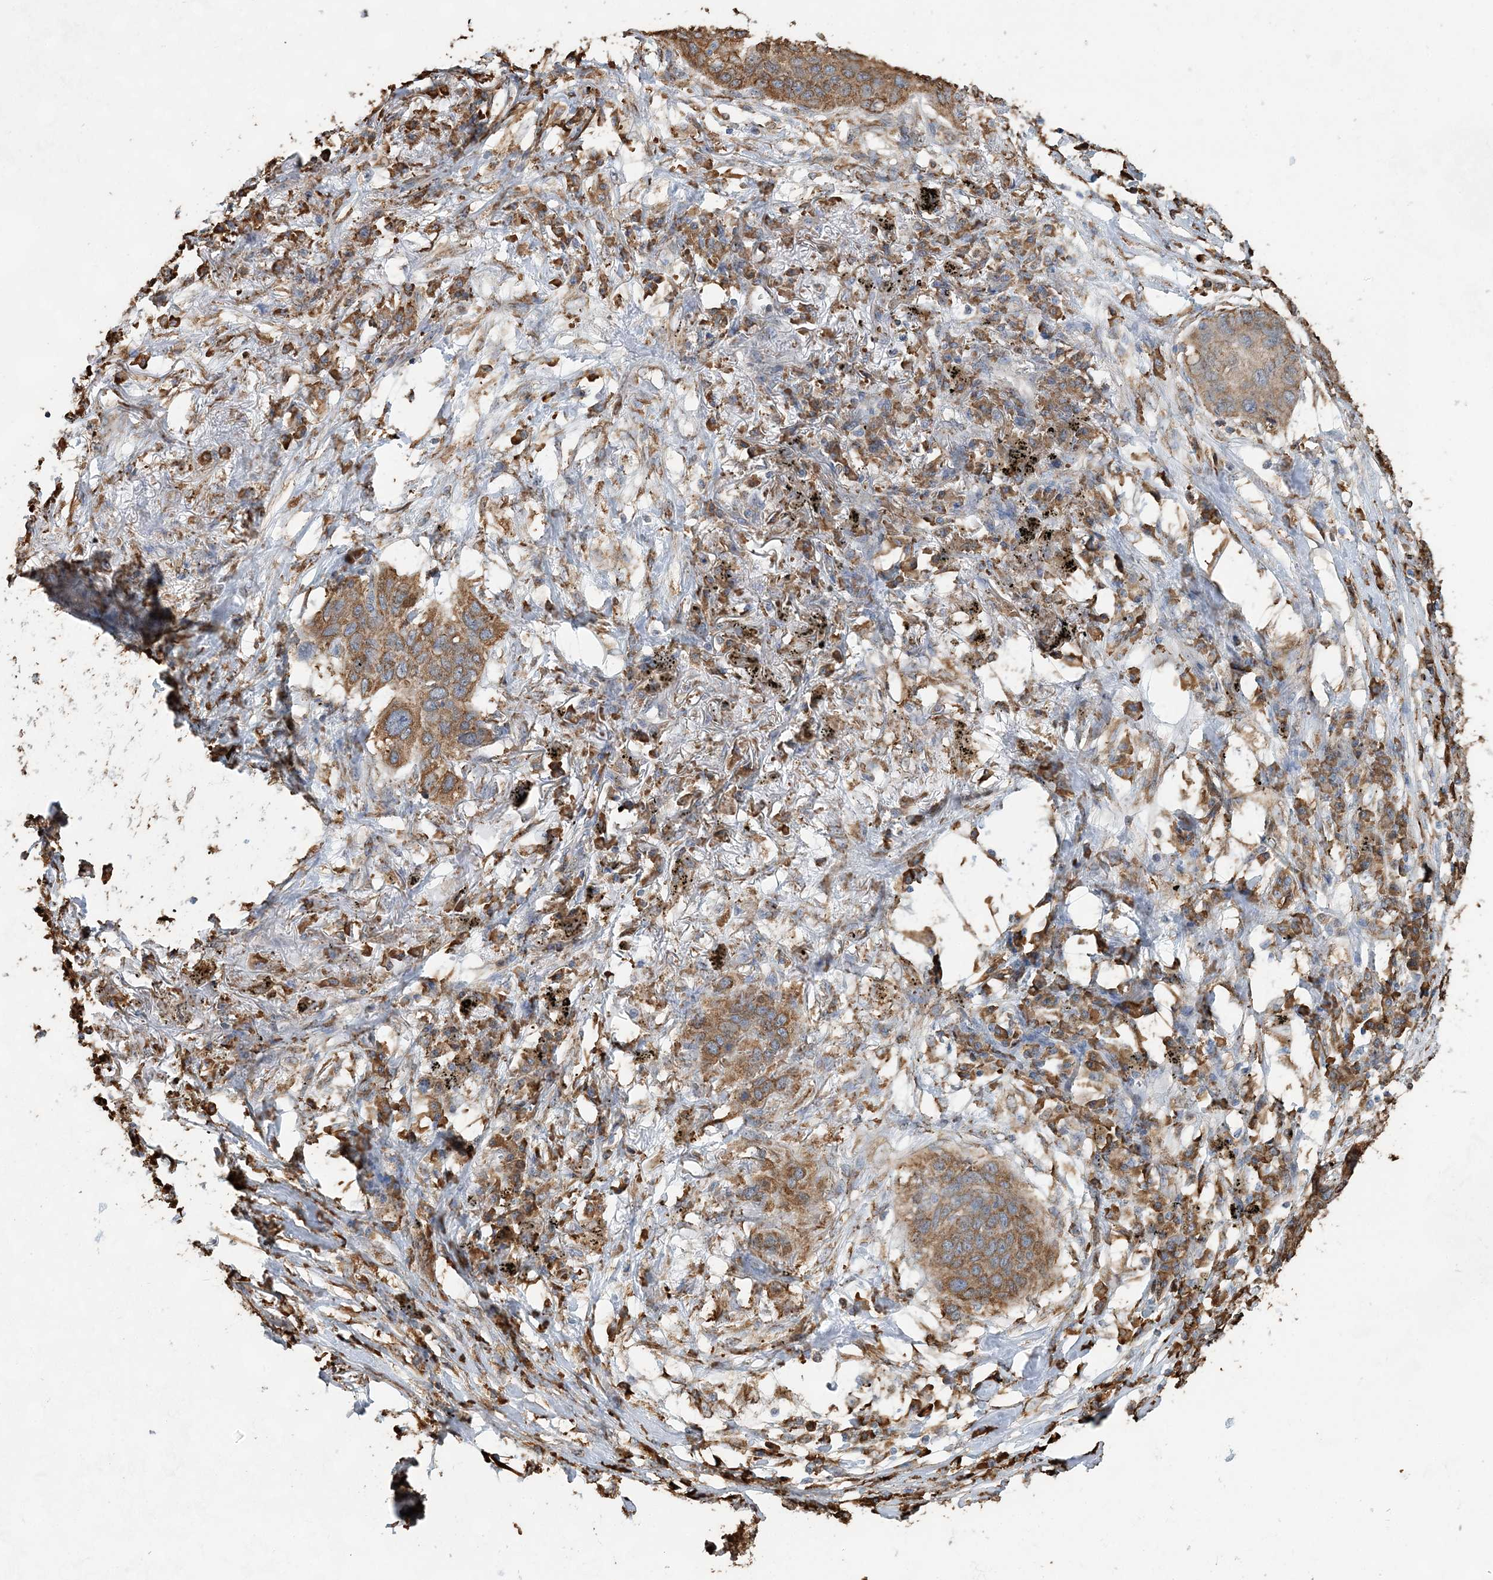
{"staining": {"intensity": "moderate", "quantity": ">75%", "location": "cytoplasmic/membranous"}, "tissue": "lung cancer", "cell_type": "Tumor cells", "image_type": "cancer", "snomed": [{"axis": "morphology", "description": "Squamous cell carcinoma, NOS"}, {"axis": "topography", "description": "Lung"}], "caption": "Human lung cancer stained with a brown dye reveals moderate cytoplasmic/membranous positive positivity in about >75% of tumor cells.", "gene": "WDR12", "patient": {"sex": "female", "age": 63}}